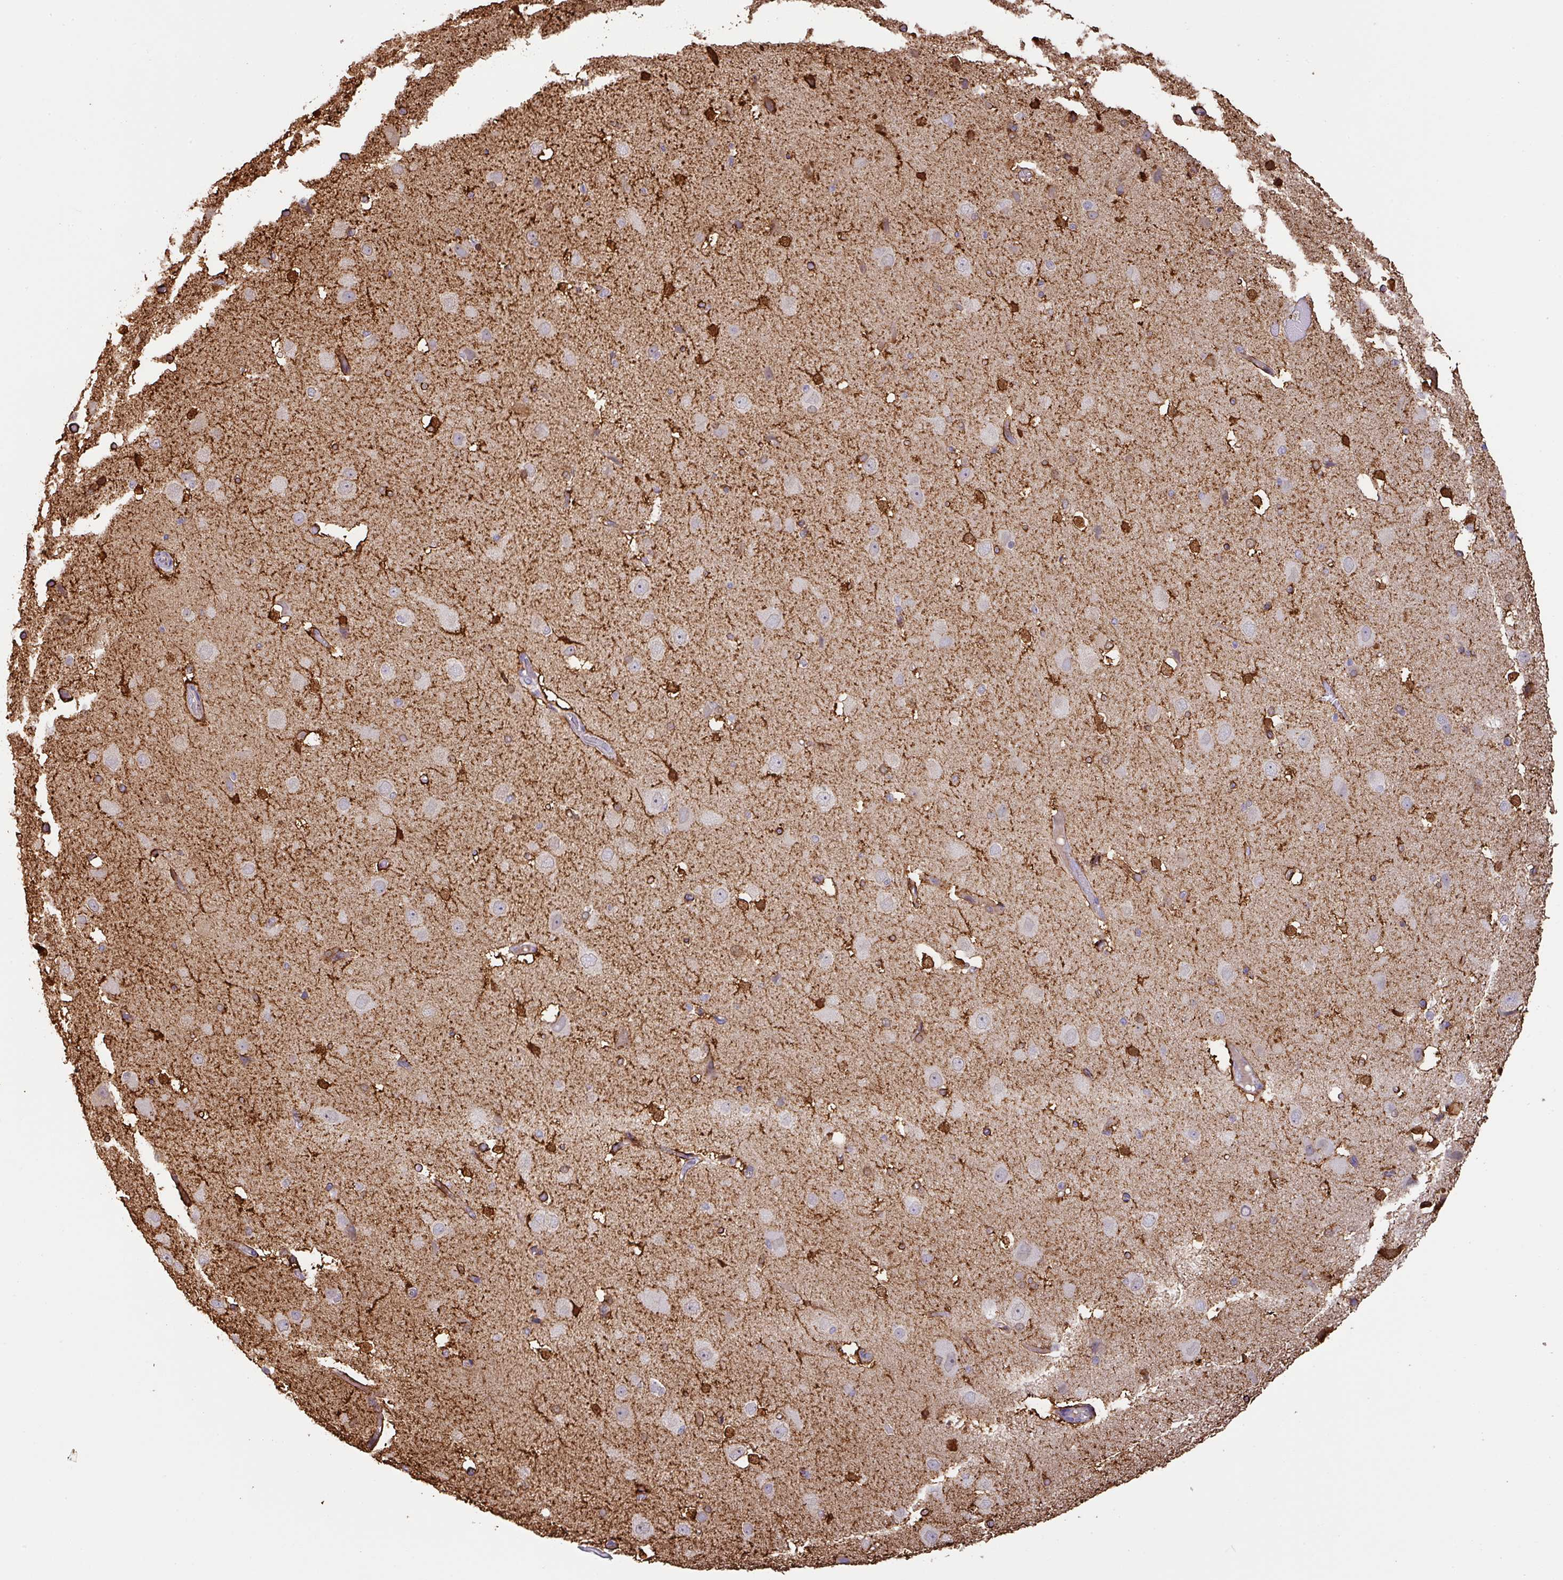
{"staining": {"intensity": "moderate", "quantity": ">75%", "location": "cytoplasmic/membranous,nuclear"}, "tissue": "cerebral cortex", "cell_type": "Endothelial cells", "image_type": "normal", "snomed": [{"axis": "morphology", "description": "Normal tissue, NOS"}, {"axis": "morphology", "description": "Inflammation, NOS"}, {"axis": "topography", "description": "Cerebral cortex"}], "caption": "IHC photomicrograph of normal cerebral cortex stained for a protein (brown), which exhibits medium levels of moderate cytoplasmic/membranous,nuclear expression in about >75% of endothelial cells.", "gene": "GCNT7", "patient": {"sex": "male", "age": 6}}